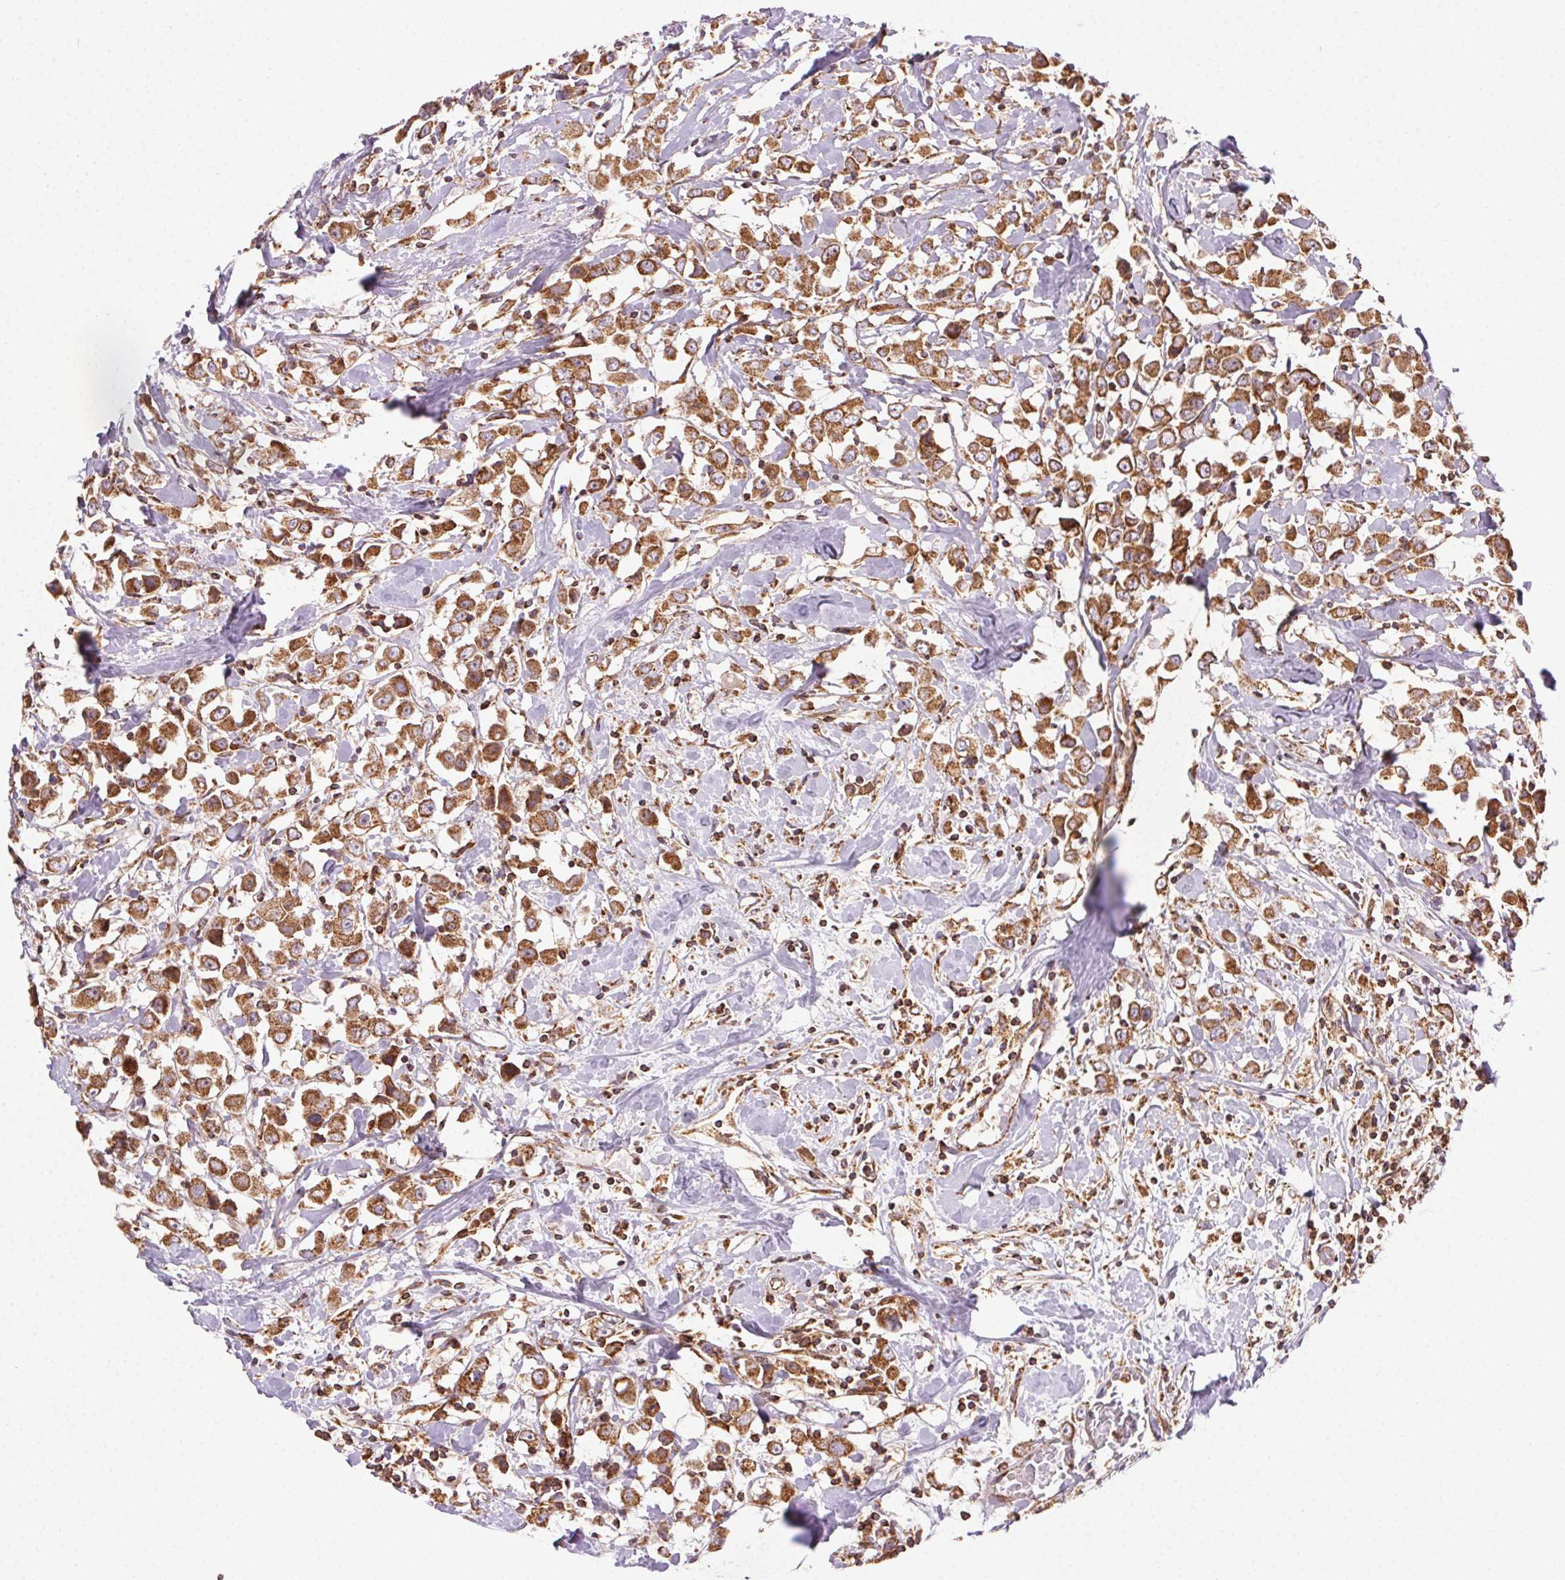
{"staining": {"intensity": "strong", "quantity": ">75%", "location": "cytoplasmic/membranous"}, "tissue": "breast cancer", "cell_type": "Tumor cells", "image_type": "cancer", "snomed": [{"axis": "morphology", "description": "Duct carcinoma"}, {"axis": "topography", "description": "Breast"}], "caption": "Immunohistochemical staining of breast cancer (infiltrating ductal carcinoma) exhibits high levels of strong cytoplasmic/membranous protein staining in approximately >75% of tumor cells.", "gene": "CLPB", "patient": {"sex": "female", "age": 61}}